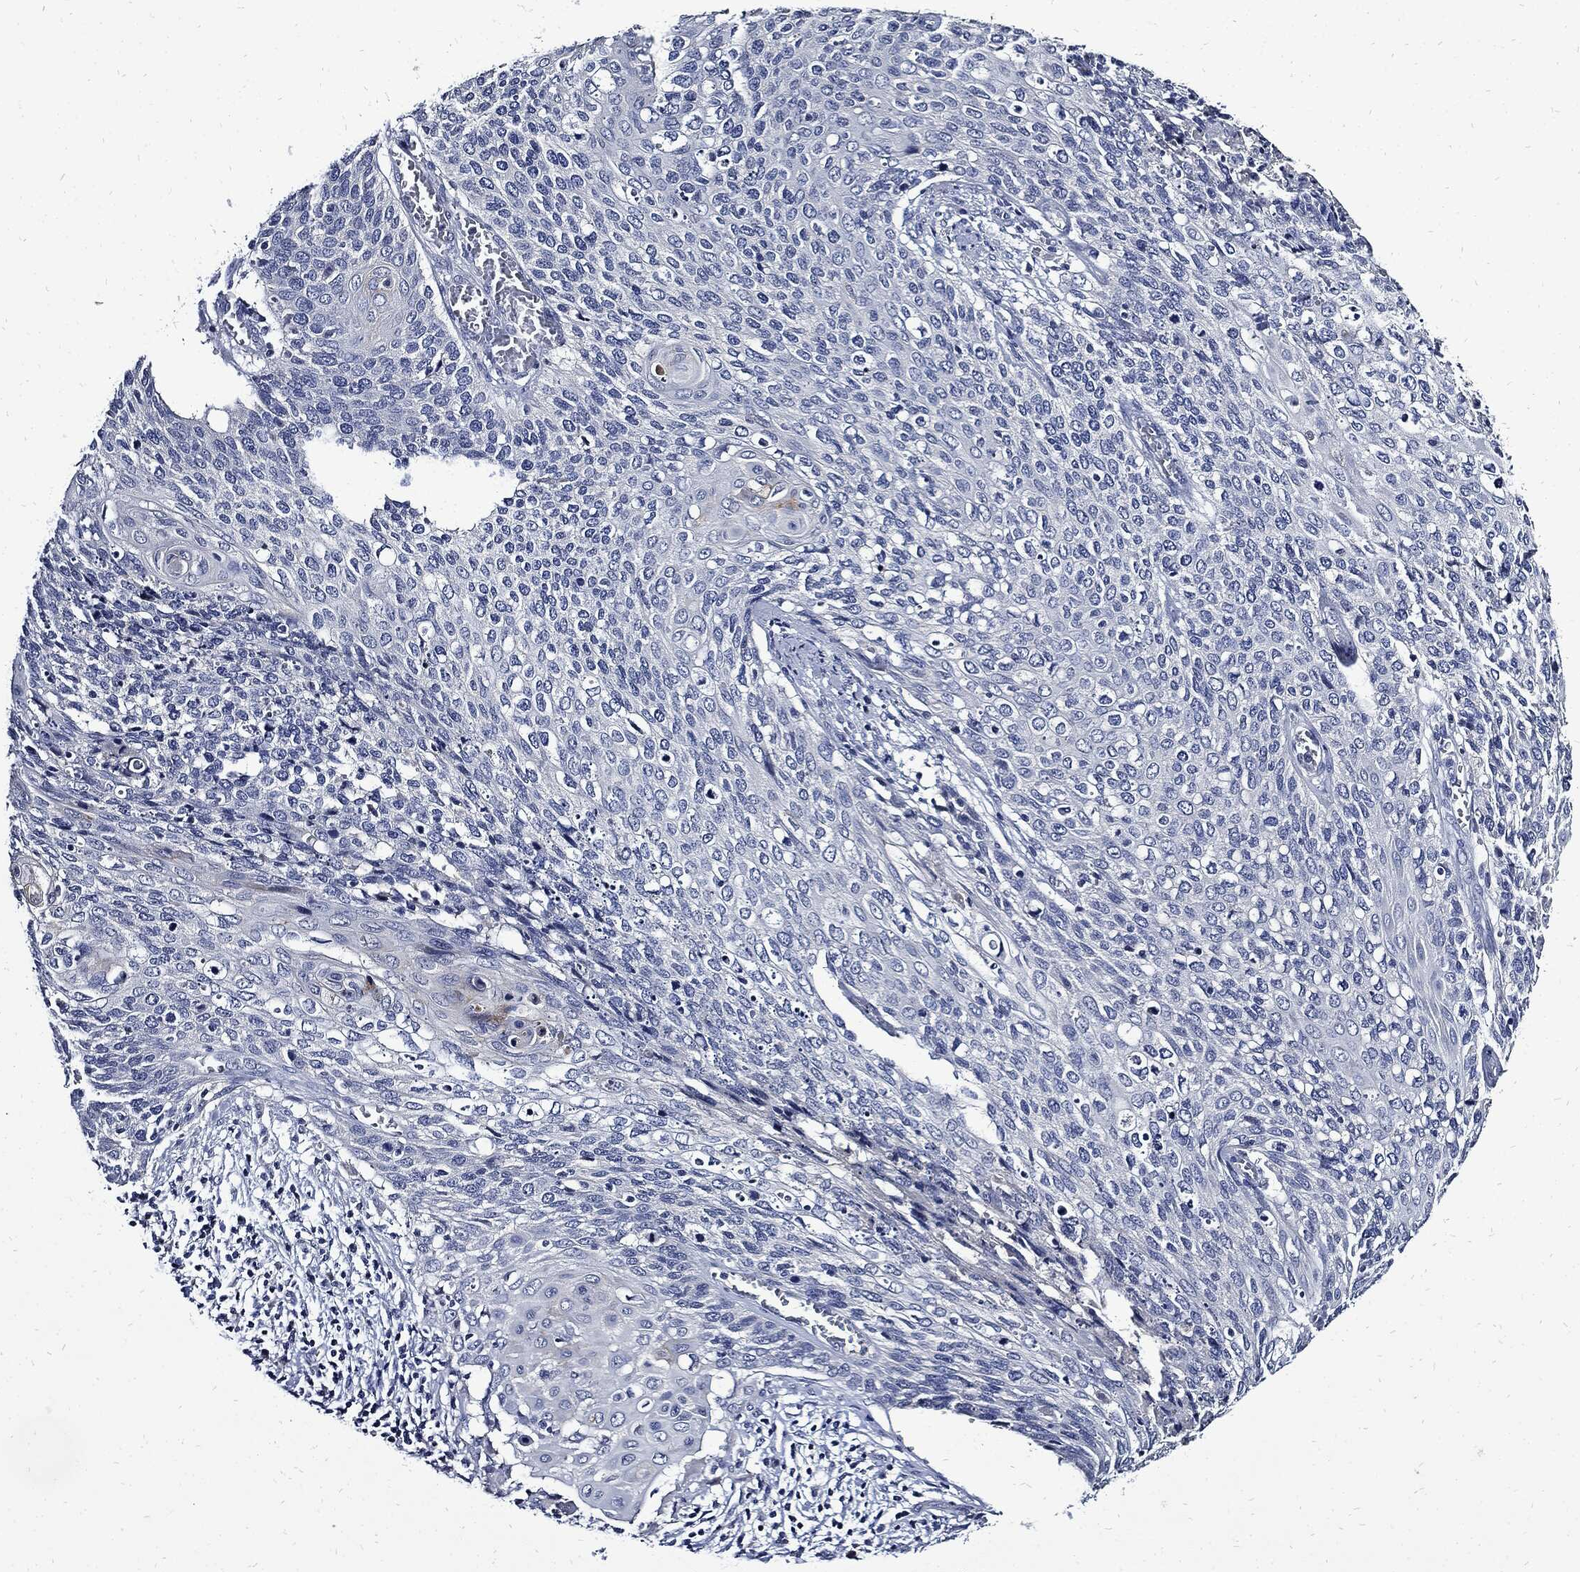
{"staining": {"intensity": "negative", "quantity": "none", "location": "none"}, "tissue": "cervical cancer", "cell_type": "Tumor cells", "image_type": "cancer", "snomed": [{"axis": "morphology", "description": "Squamous cell carcinoma, NOS"}, {"axis": "topography", "description": "Cervix"}], "caption": "Immunohistochemistry photomicrograph of neoplastic tissue: cervical squamous cell carcinoma stained with DAB (3,3'-diaminobenzidine) demonstrates no significant protein staining in tumor cells.", "gene": "CPE", "patient": {"sex": "female", "age": 39}}